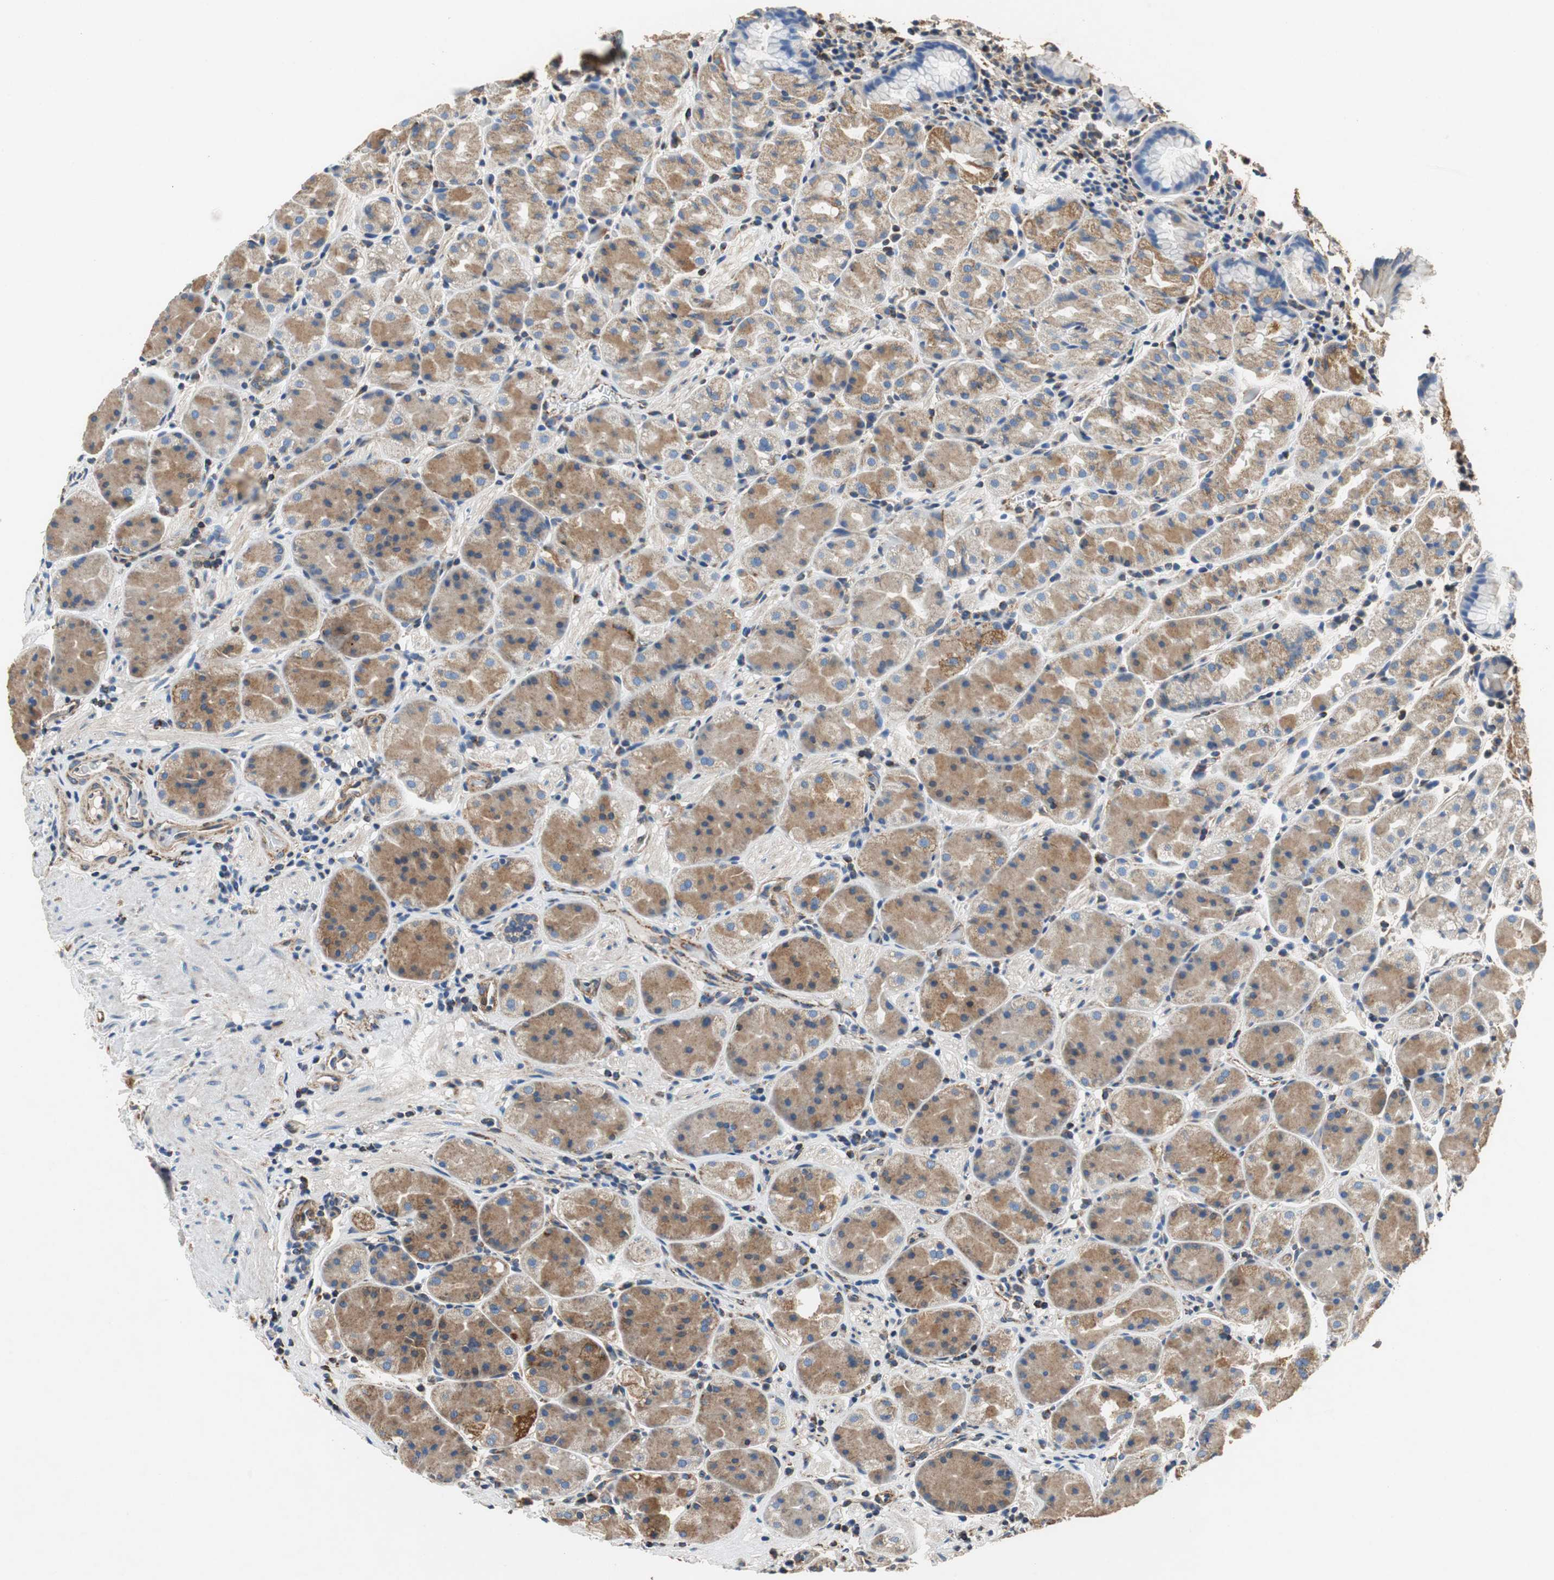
{"staining": {"intensity": "moderate", "quantity": ">75%", "location": "cytoplasmic/membranous"}, "tissue": "stomach", "cell_type": "Glandular cells", "image_type": "normal", "snomed": [{"axis": "morphology", "description": "Normal tissue, NOS"}, {"axis": "topography", "description": "Stomach, lower"}], "caption": "Protein analysis of benign stomach reveals moderate cytoplasmic/membranous positivity in about >75% of glandular cells.", "gene": "GSTK1", "patient": {"sex": "male", "age": 56}}